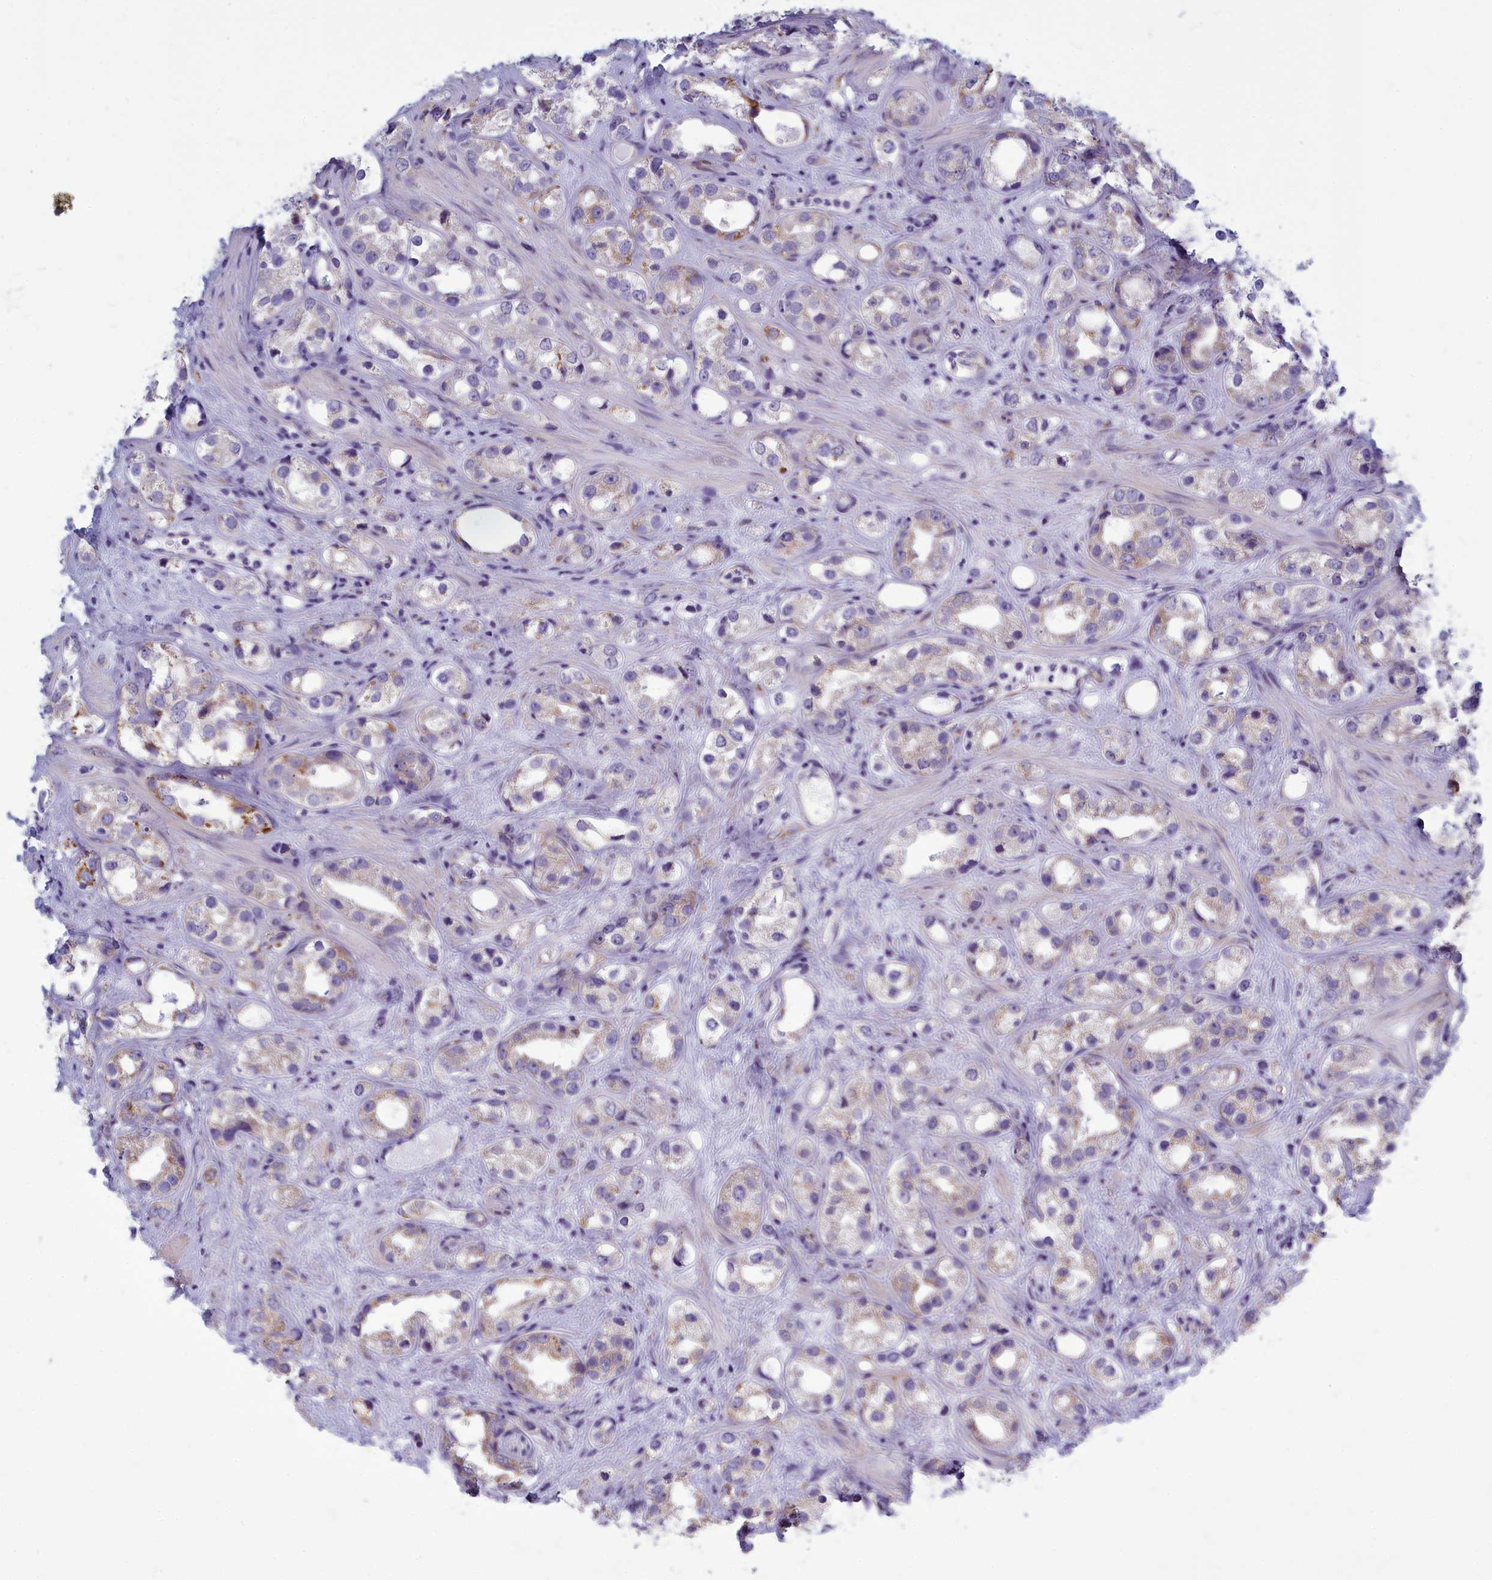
{"staining": {"intensity": "weak", "quantity": "25%-75%", "location": "cytoplasmic/membranous"}, "tissue": "prostate cancer", "cell_type": "Tumor cells", "image_type": "cancer", "snomed": [{"axis": "morphology", "description": "Adenocarcinoma, NOS"}, {"axis": "topography", "description": "Prostate"}], "caption": "Prostate cancer (adenocarcinoma) stained with a brown dye demonstrates weak cytoplasmic/membranous positive expression in about 25%-75% of tumor cells.", "gene": "CENATAC", "patient": {"sex": "male", "age": 79}}